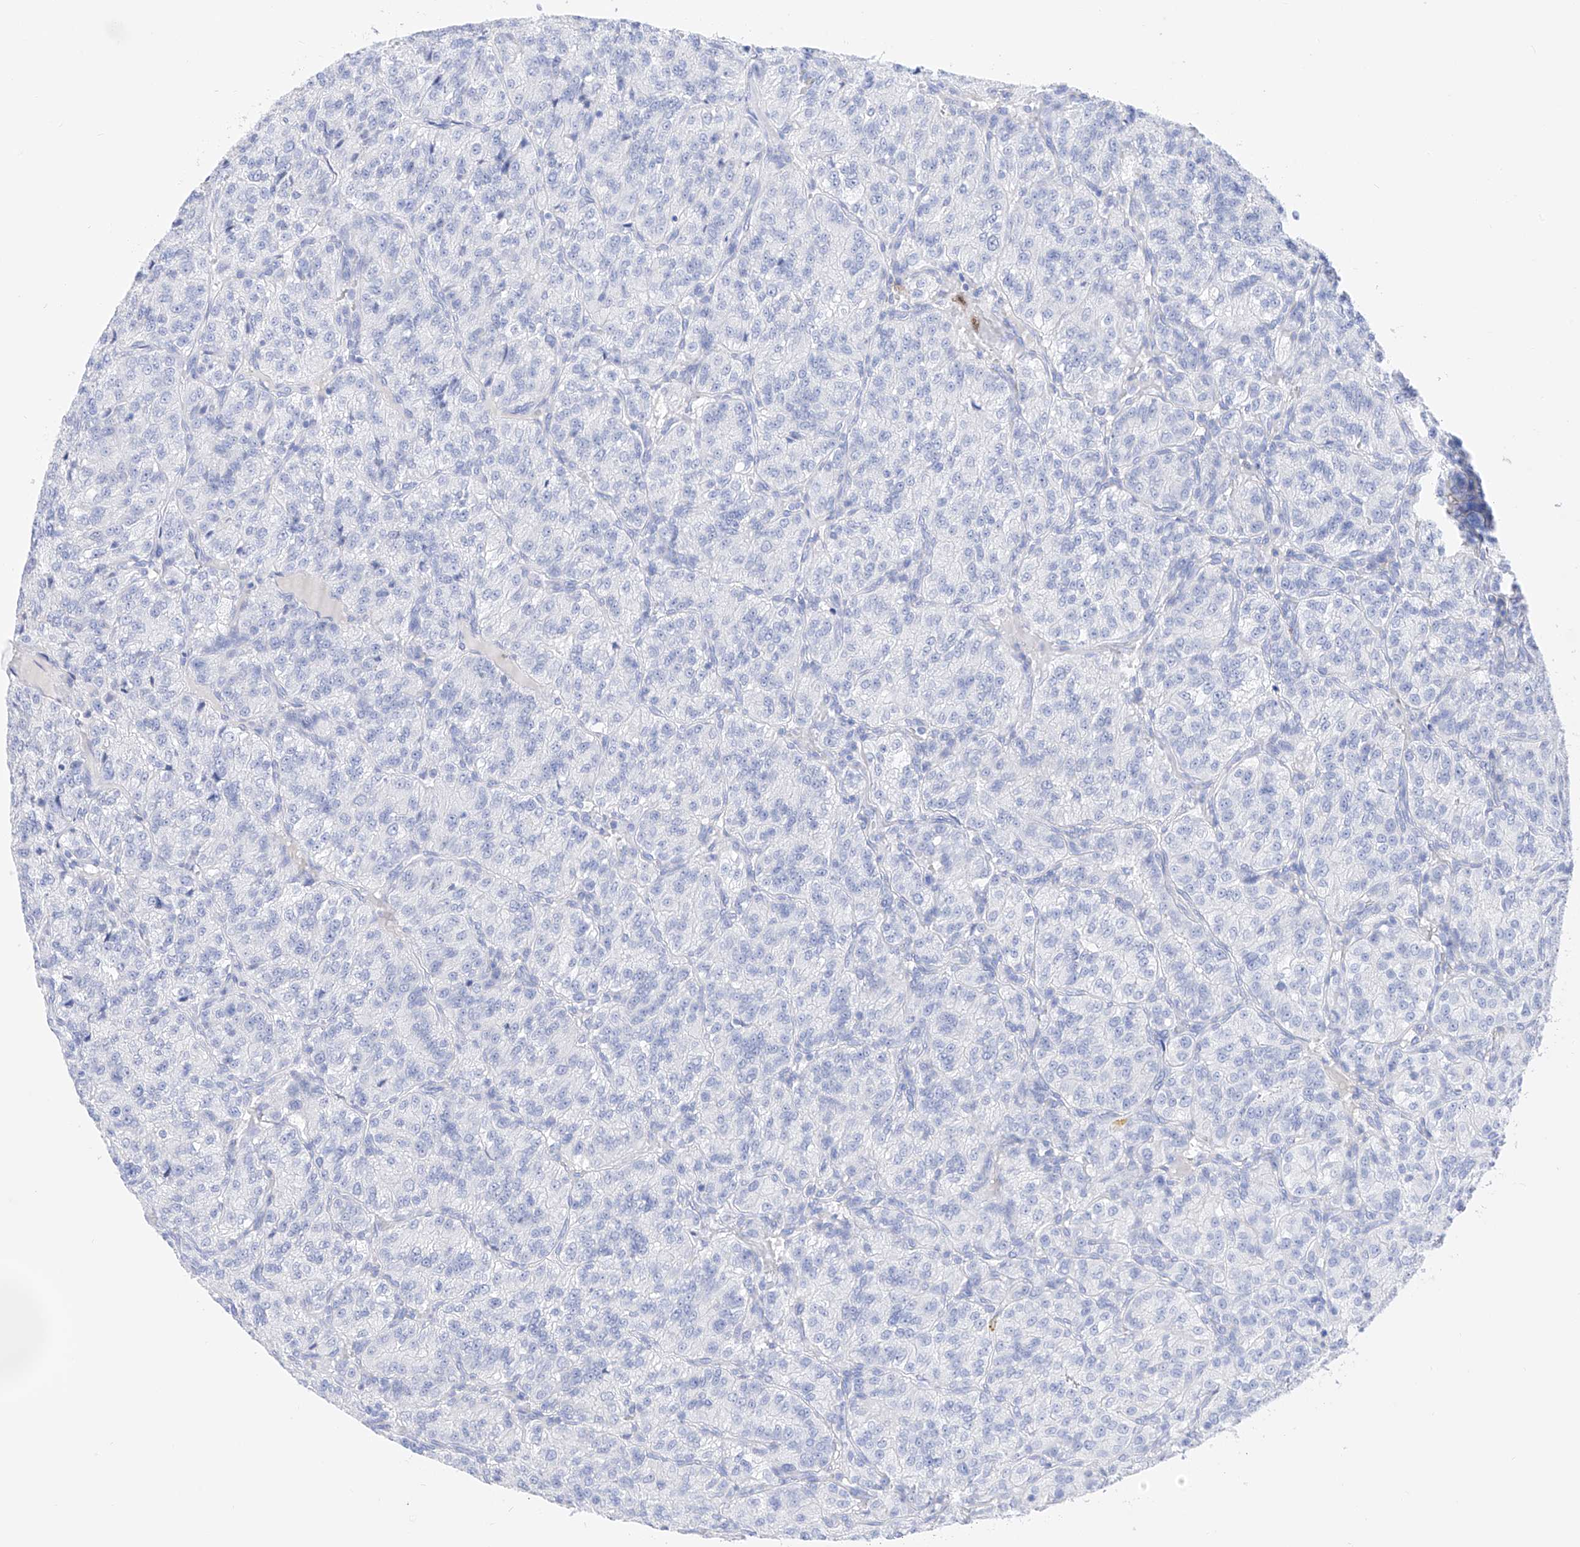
{"staining": {"intensity": "negative", "quantity": "none", "location": "none"}, "tissue": "renal cancer", "cell_type": "Tumor cells", "image_type": "cancer", "snomed": [{"axis": "morphology", "description": "Adenocarcinoma, NOS"}, {"axis": "topography", "description": "Kidney"}], "caption": "Tumor cells show no significant protein staining in renal cancer.", "gene": "TRPC7", "patient": {"sex": "female", "age": 63}}